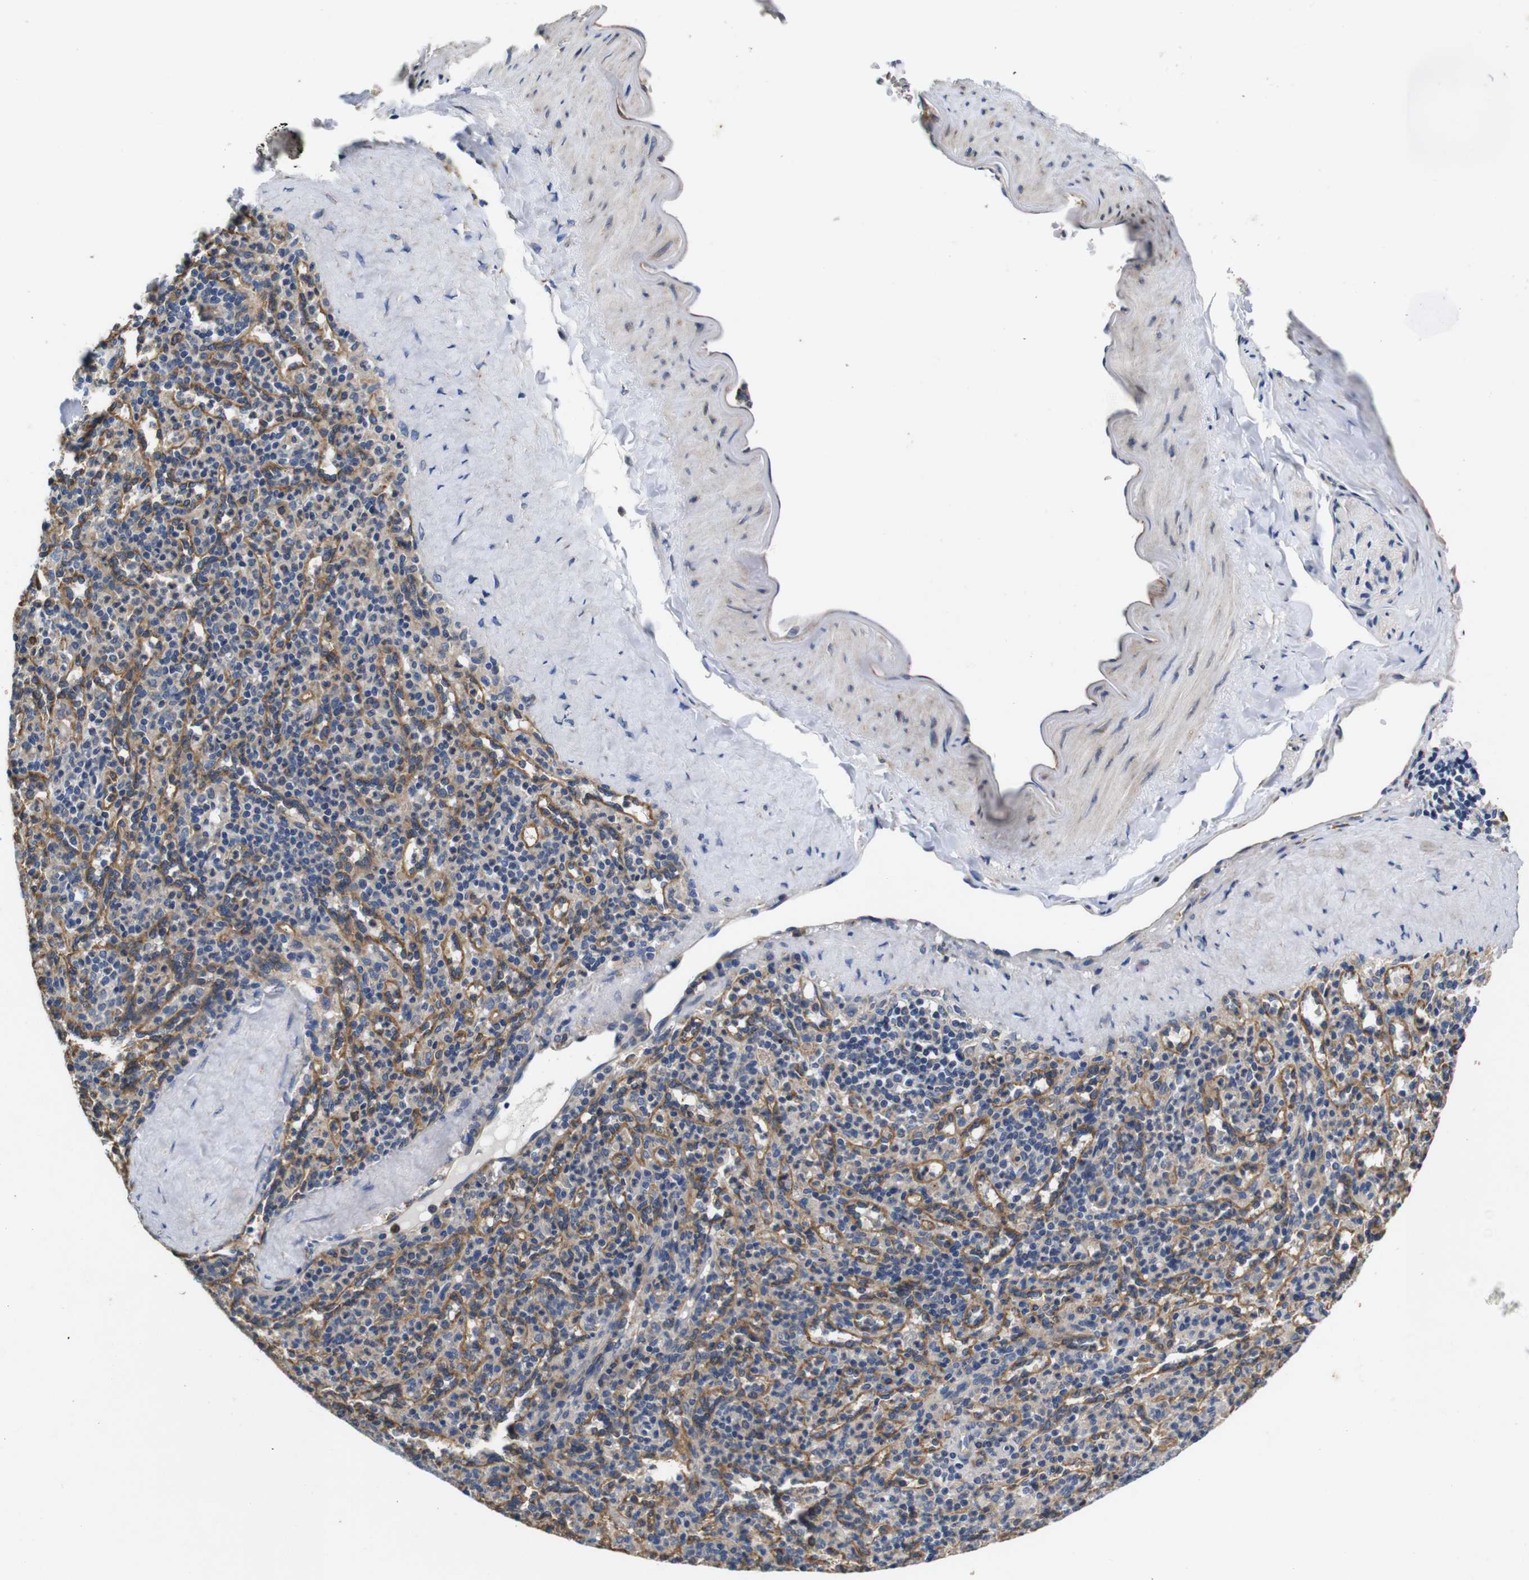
{"staining": {"intensity": "weak", "quantity": "<25%", "location": "cytoplasmic/membranous"}, "tissue": "spleen", "cell_type": "Cells in red pulp", "image_type": "normal", "snomed": [{"axis": "morphology", "description": "Normal tissue, NOS"}, {"axis": "topography", "description": "Spleen"}], "caption": "Photomicrograph shows no significant protein positivity in cells in red pulp of normal spleen.", "gene": "MARCHF7", "patient": {"sex": "male", "age": 36}}